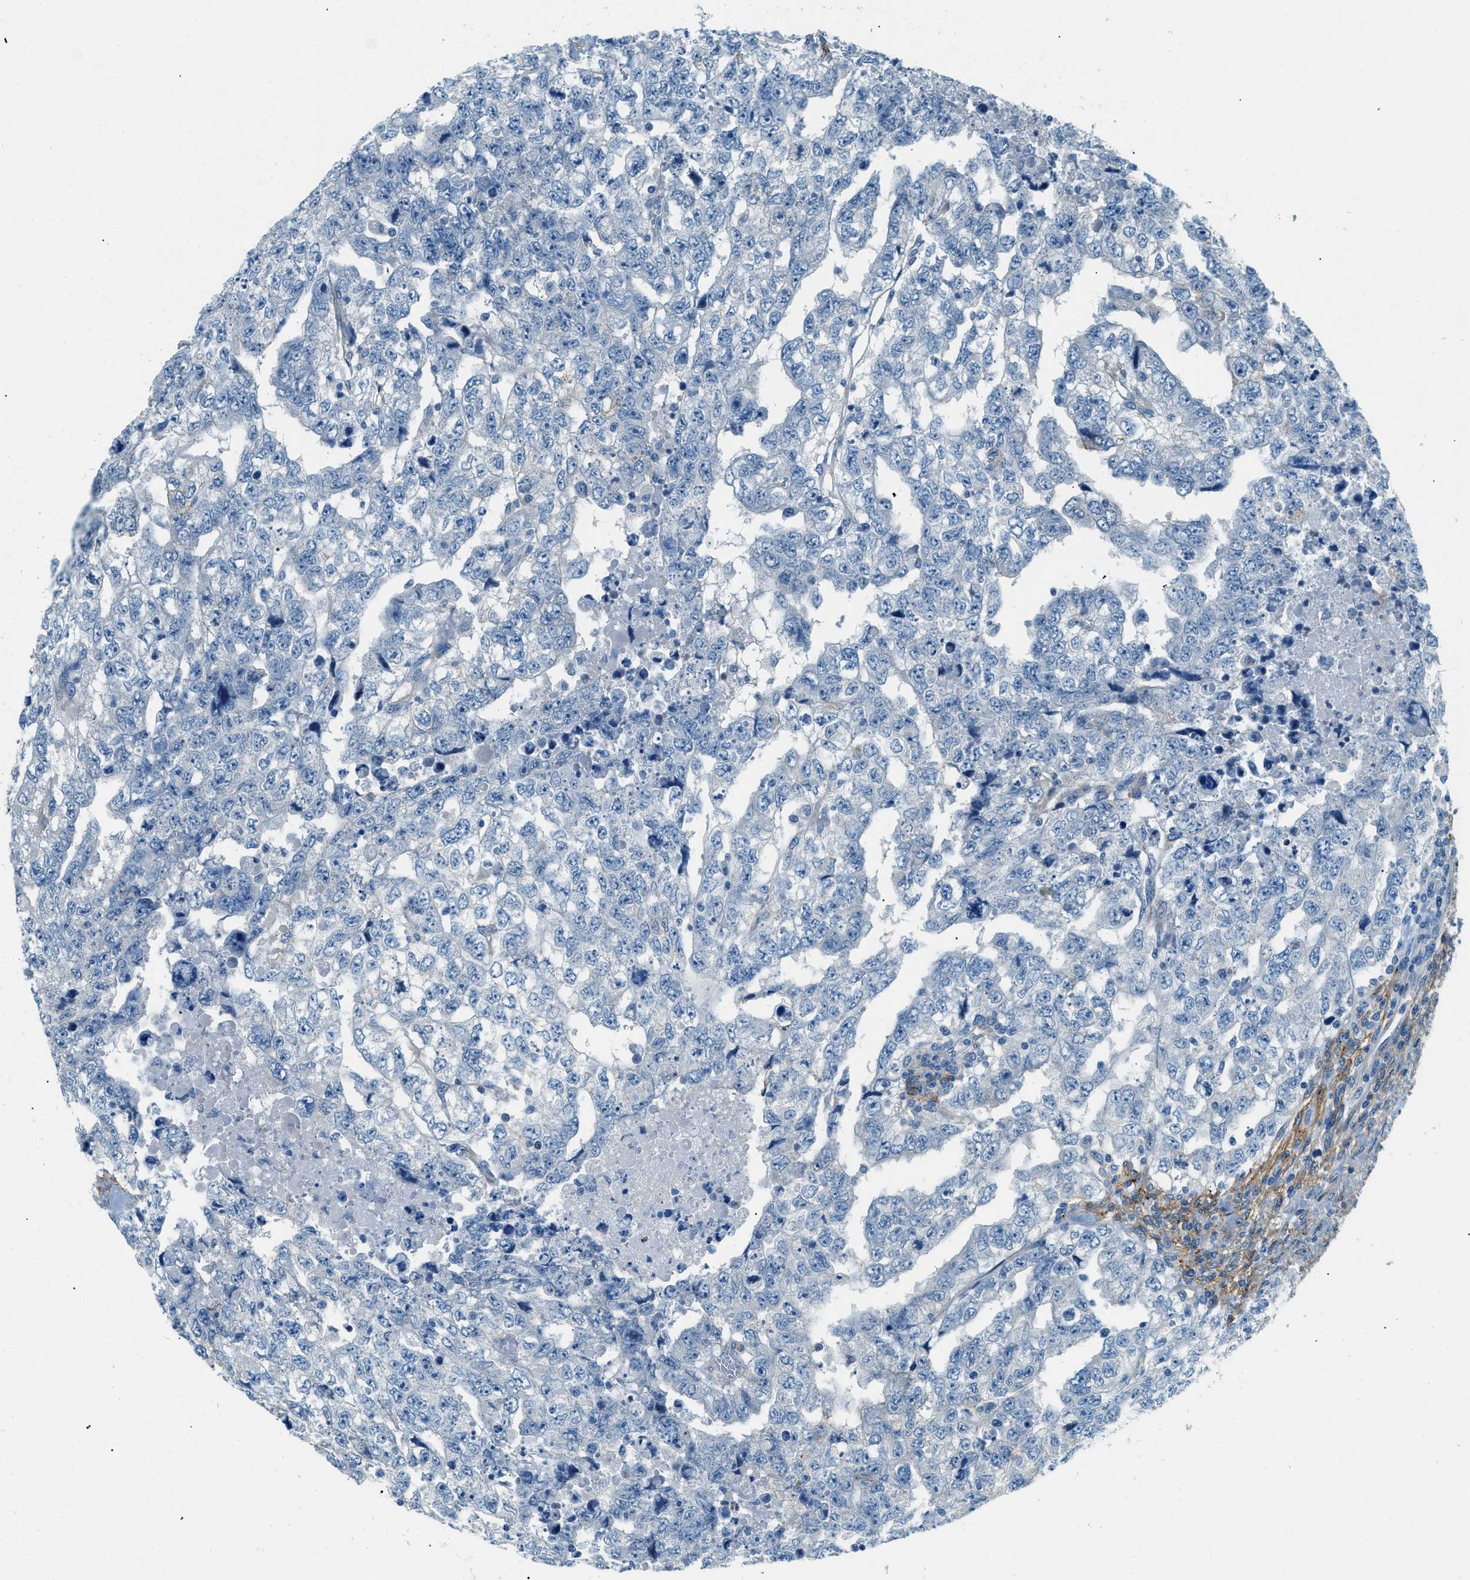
{"staining": {"intensity": "moderate", "quantity": "<25%", "location": "cytoplasmic/membranous"}, "tissue": "testis cancer", "cell_type": "Tumor cells", "image_type": "cancer", "snomed": [{"axis": "morphology", "description": "Carcinoma, Embryonal, NOS"}, {"axis": "topography", "description": "Testis"}], "caption": "Immunohistochemistry (IHC) photomicrograph of testis cancer (embryonal carcinoma) stained for a protein (brown), which shows low levels of moderate cytoplasmic/membranous positivity in approximately <25% of tumor cells.", "gene": "ZNF367", "patient": {"sex": "male", "age": 36}}